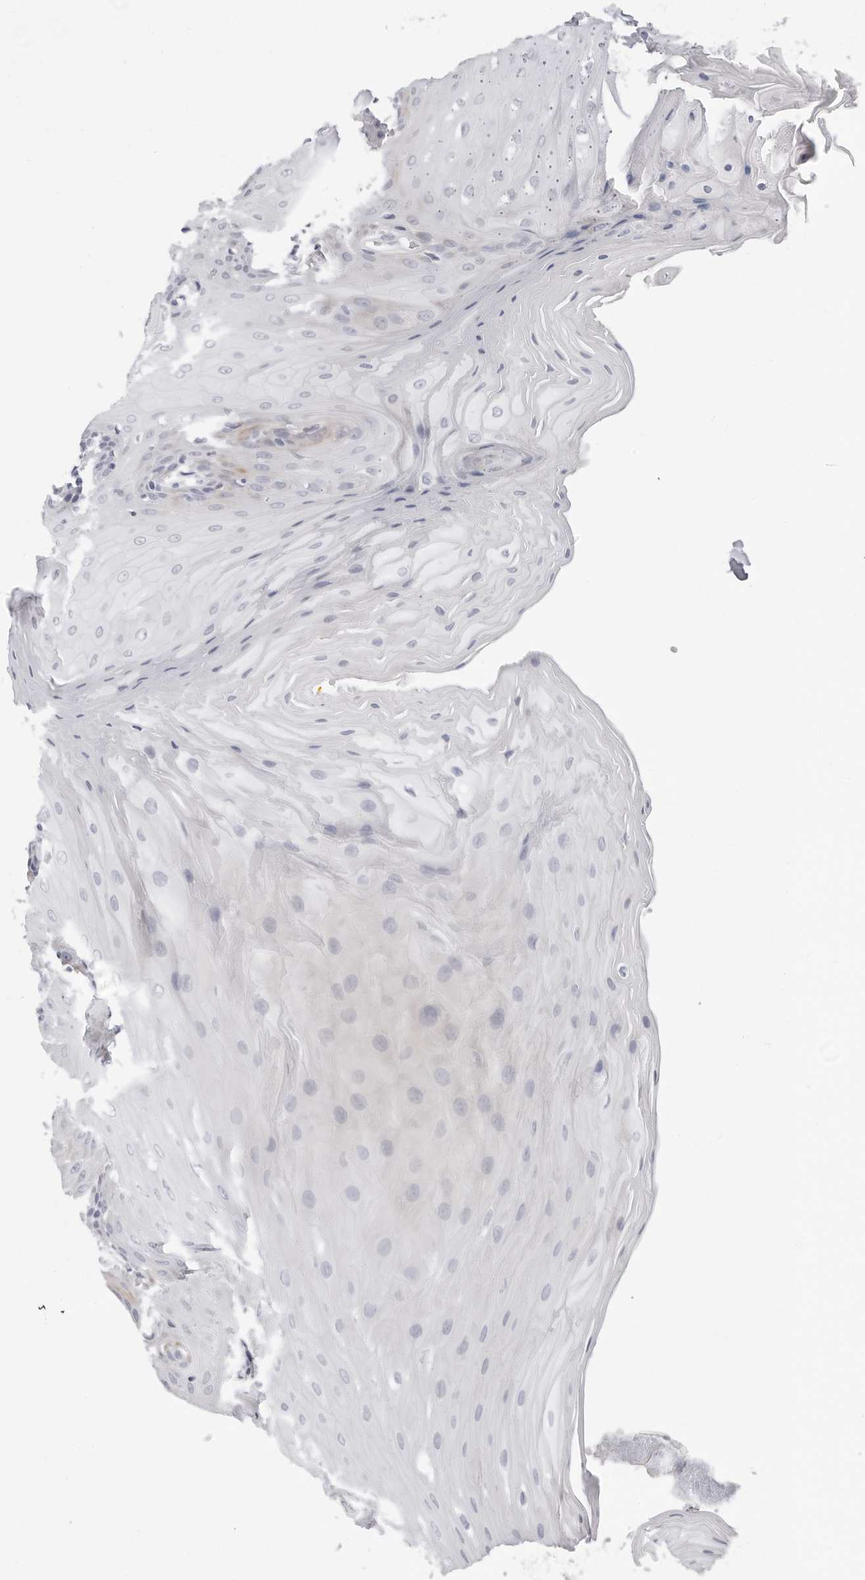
{"staining": {"intensity": "negative", "quantity": "none", "location": "none"}, "tissue": "oral mucosa", "cell_type": "Squamous epithelial cells", "image_type": "normal", "snomed": [{"axis": "morphology", "description": "Normal tissue, NOS"}, {"axis": "morphology", "description": "Squamous cell carcinoma, NOS"}, {"axis": "topography", "description": "Skeletal muscle"}, {"axis": "topography", "description": "Oral tissue"}, {"axis": "topography", "description": "Salivary gland"}, {"axis": "topography", "description": "Head-Neck"}], "caption": "Immunohistochemical staining of normal oral mucosa displays no significant positivity in squamous epithelial cells. (DAB (3,3'-diaminobenzidine) IHC with hematoxylin counter stain).", "gene": "ERICH3", "patient": {"sex": "male", "age": 54}}